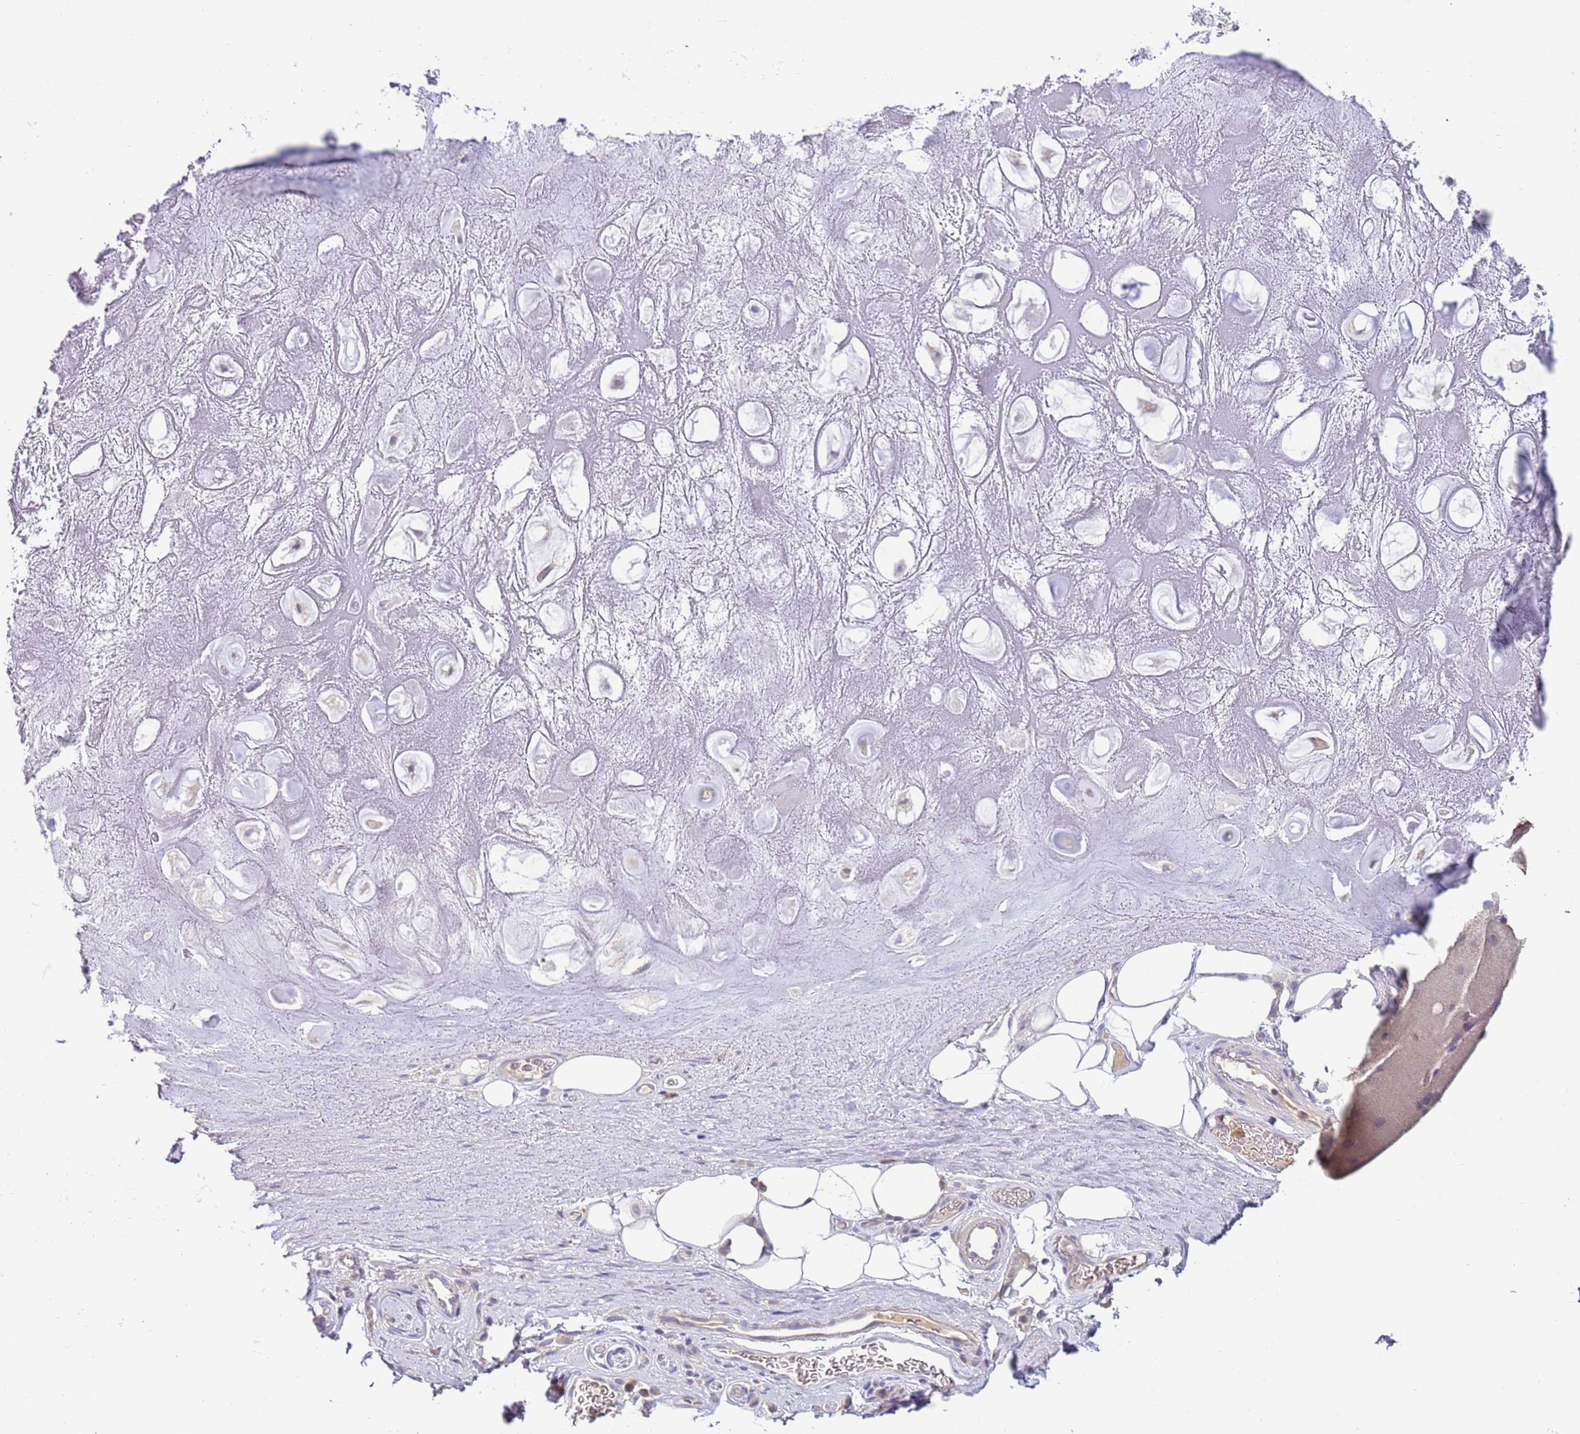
{"staining": {"intensity": "negative", "quantity": "none", "location": "none"}, "tissue": "adipose tissue", "cell_type": "Adipocytes", "image_type": "normal", "snomed": [{"axis": "morphology", "description": "Normal tissue, NOS"}, {"axis": "topography", "description": "Cartilage tissue"}], "caption": "This is an immunohistochemistry image of normal adipose tissue. There is no expression in adipocytes.", "gene": "IL2RG", "patient": {"sex": "male", "age": 81}}